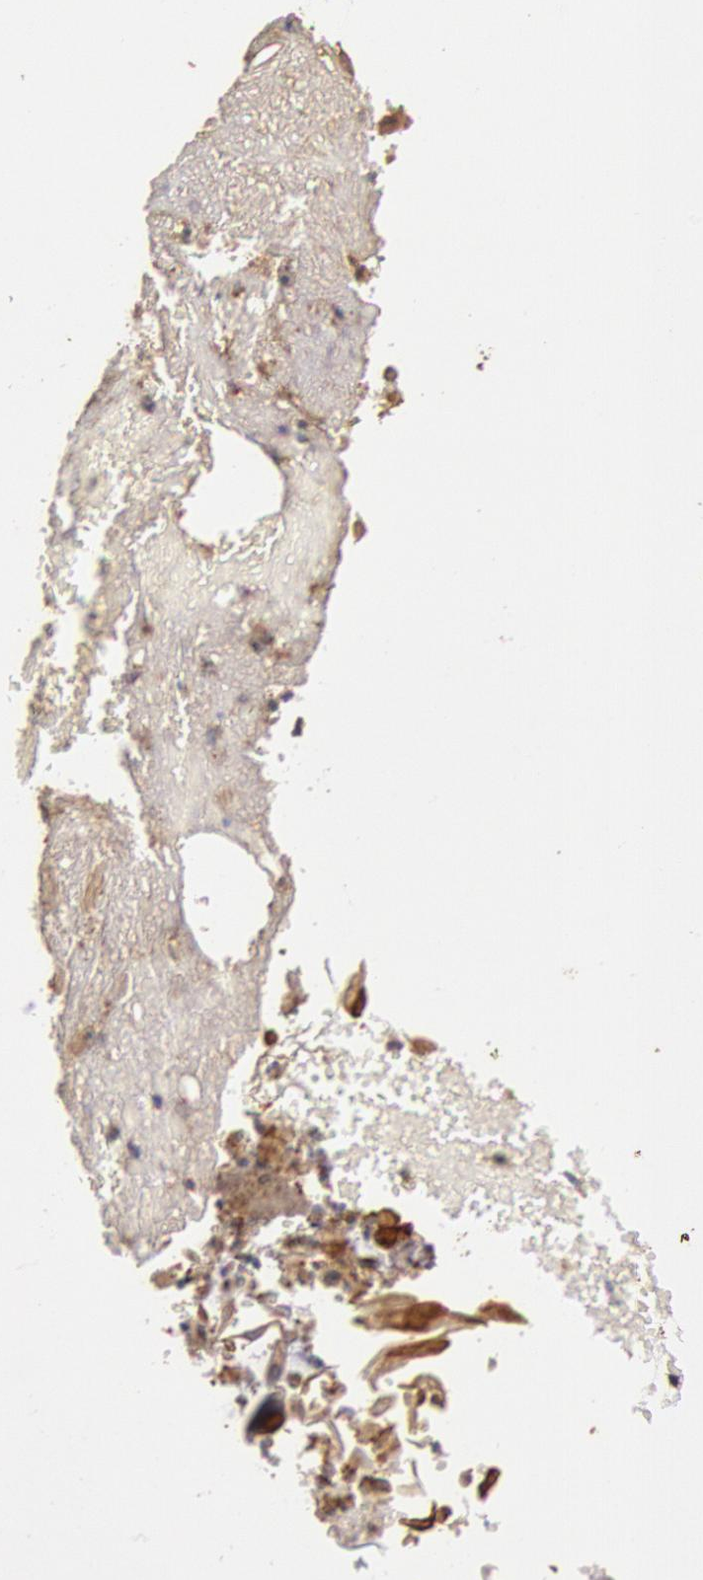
{"staining": {"intensity": "moderate", "quantity": ">75%", "location": "cytoplasmic/membranous"}, "tissue": "cervical cancer", "cell_type": "Tumor cells", "image_type": "cancer", "snomed": [{"axis": "morphology", "description": "Squamous cell carcinoma, NOS"}, {"axis": "topography", "description": "Cervix"}], "caption": "Cervical squamous cell carcinoma stained with a protein marker shows moderate staining in tumor cells.", "gene": "PLA2G6", "patient": {"sex": "female", "age": 57}}